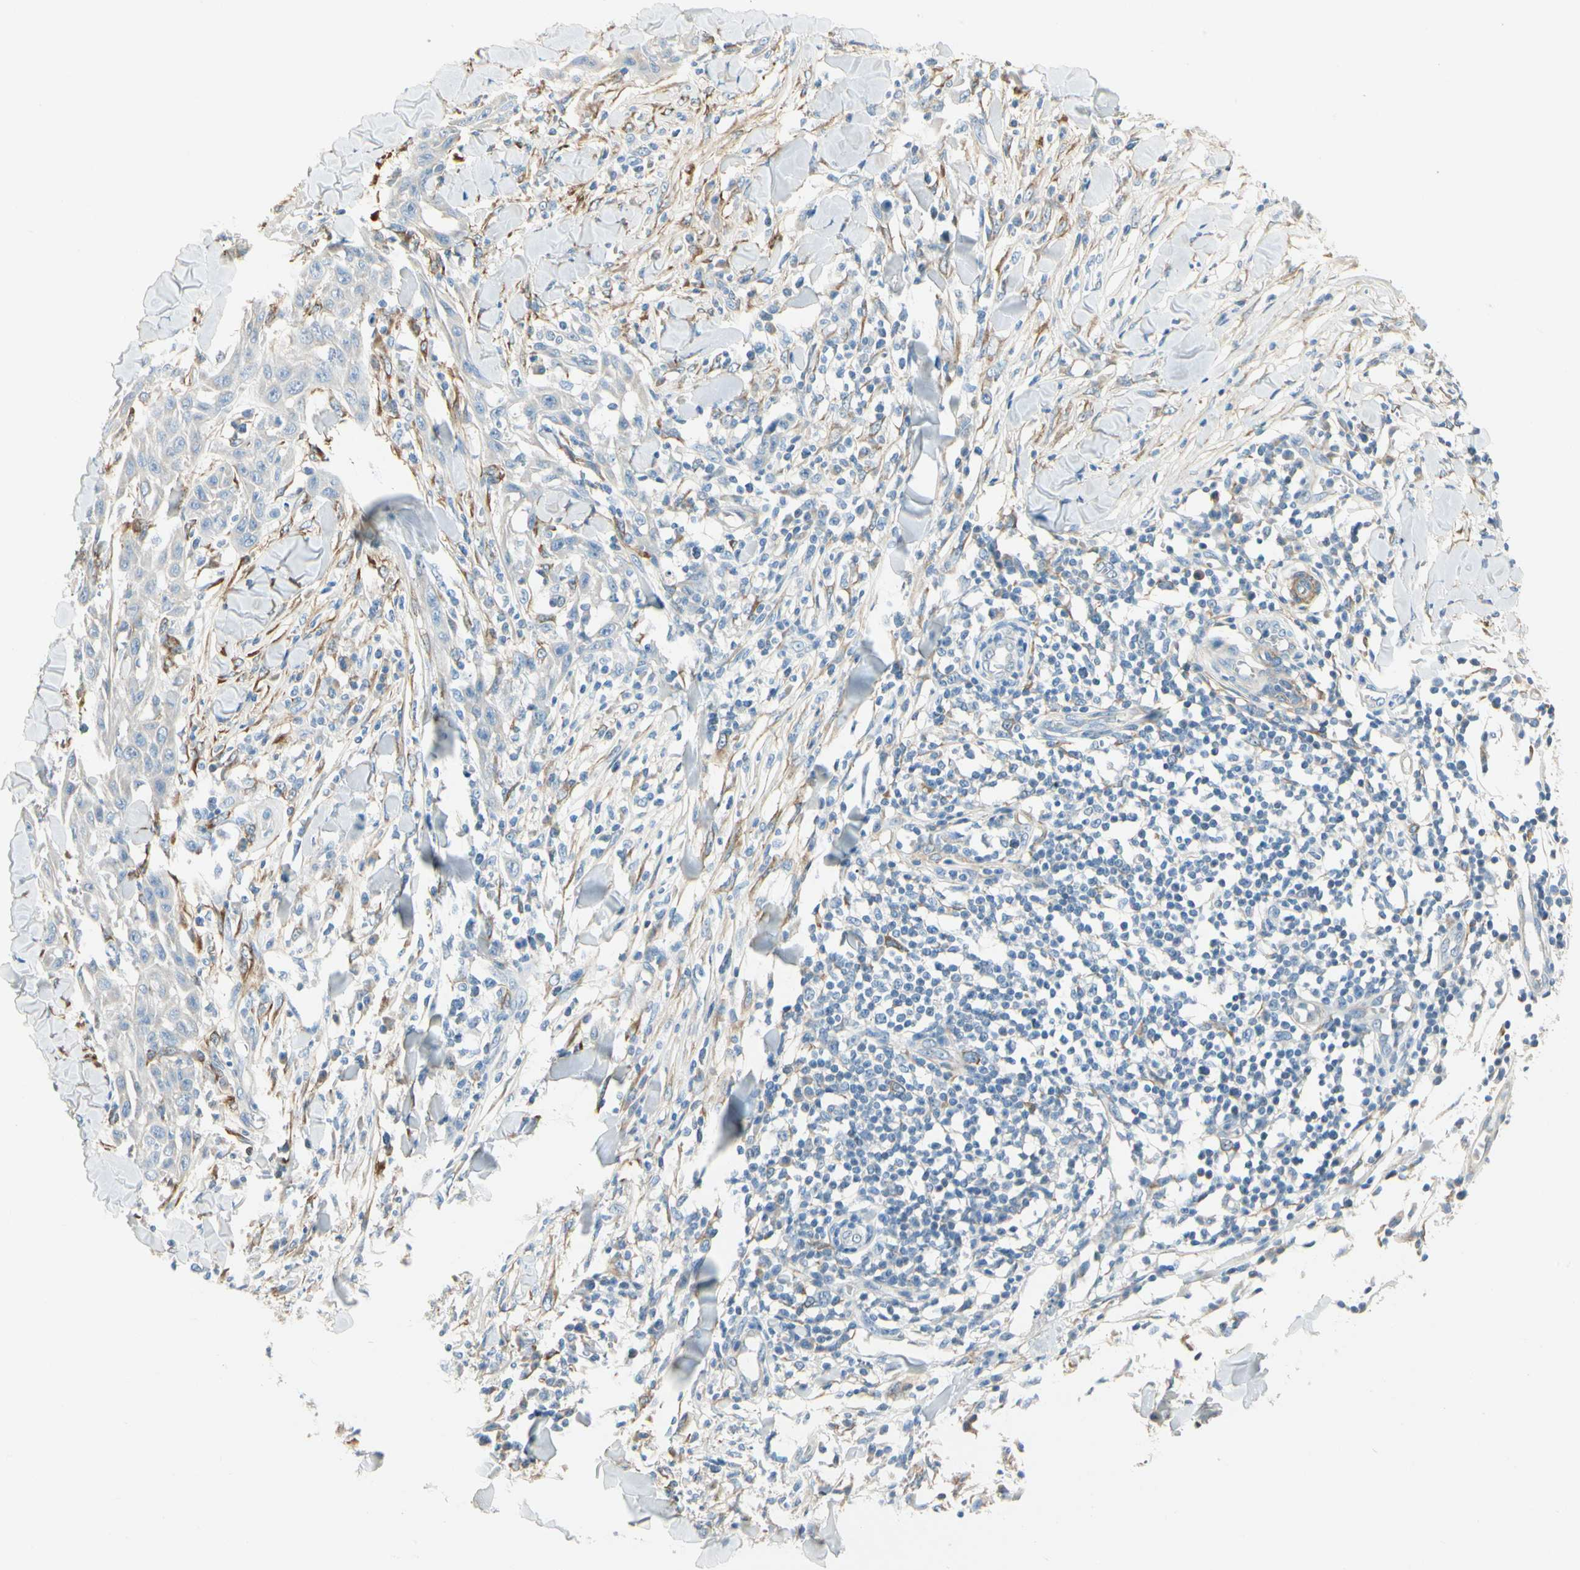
{"staining": {"intensity": "negative", "quantity": "none", "location": "none"}, "tissue": "skin cancer", "cell_type": "Tumor cells", "image_type": "cancer", "snomed": [{"axis": "morphology", "description": "Squamous cell carcinoma, NOS"}, {"axis": "topography", "description": "Skin"}], "caption": "An immunohistochemistry (IHC) histopathology image of skin cancer is shown. There is no staining in tumor cells of skin cancer. (DAB immunohistochemistry (IHC) with hematoxylin counter stain).", "gene": "AMPH", "patient": {"sex": "male", "age": 24}}